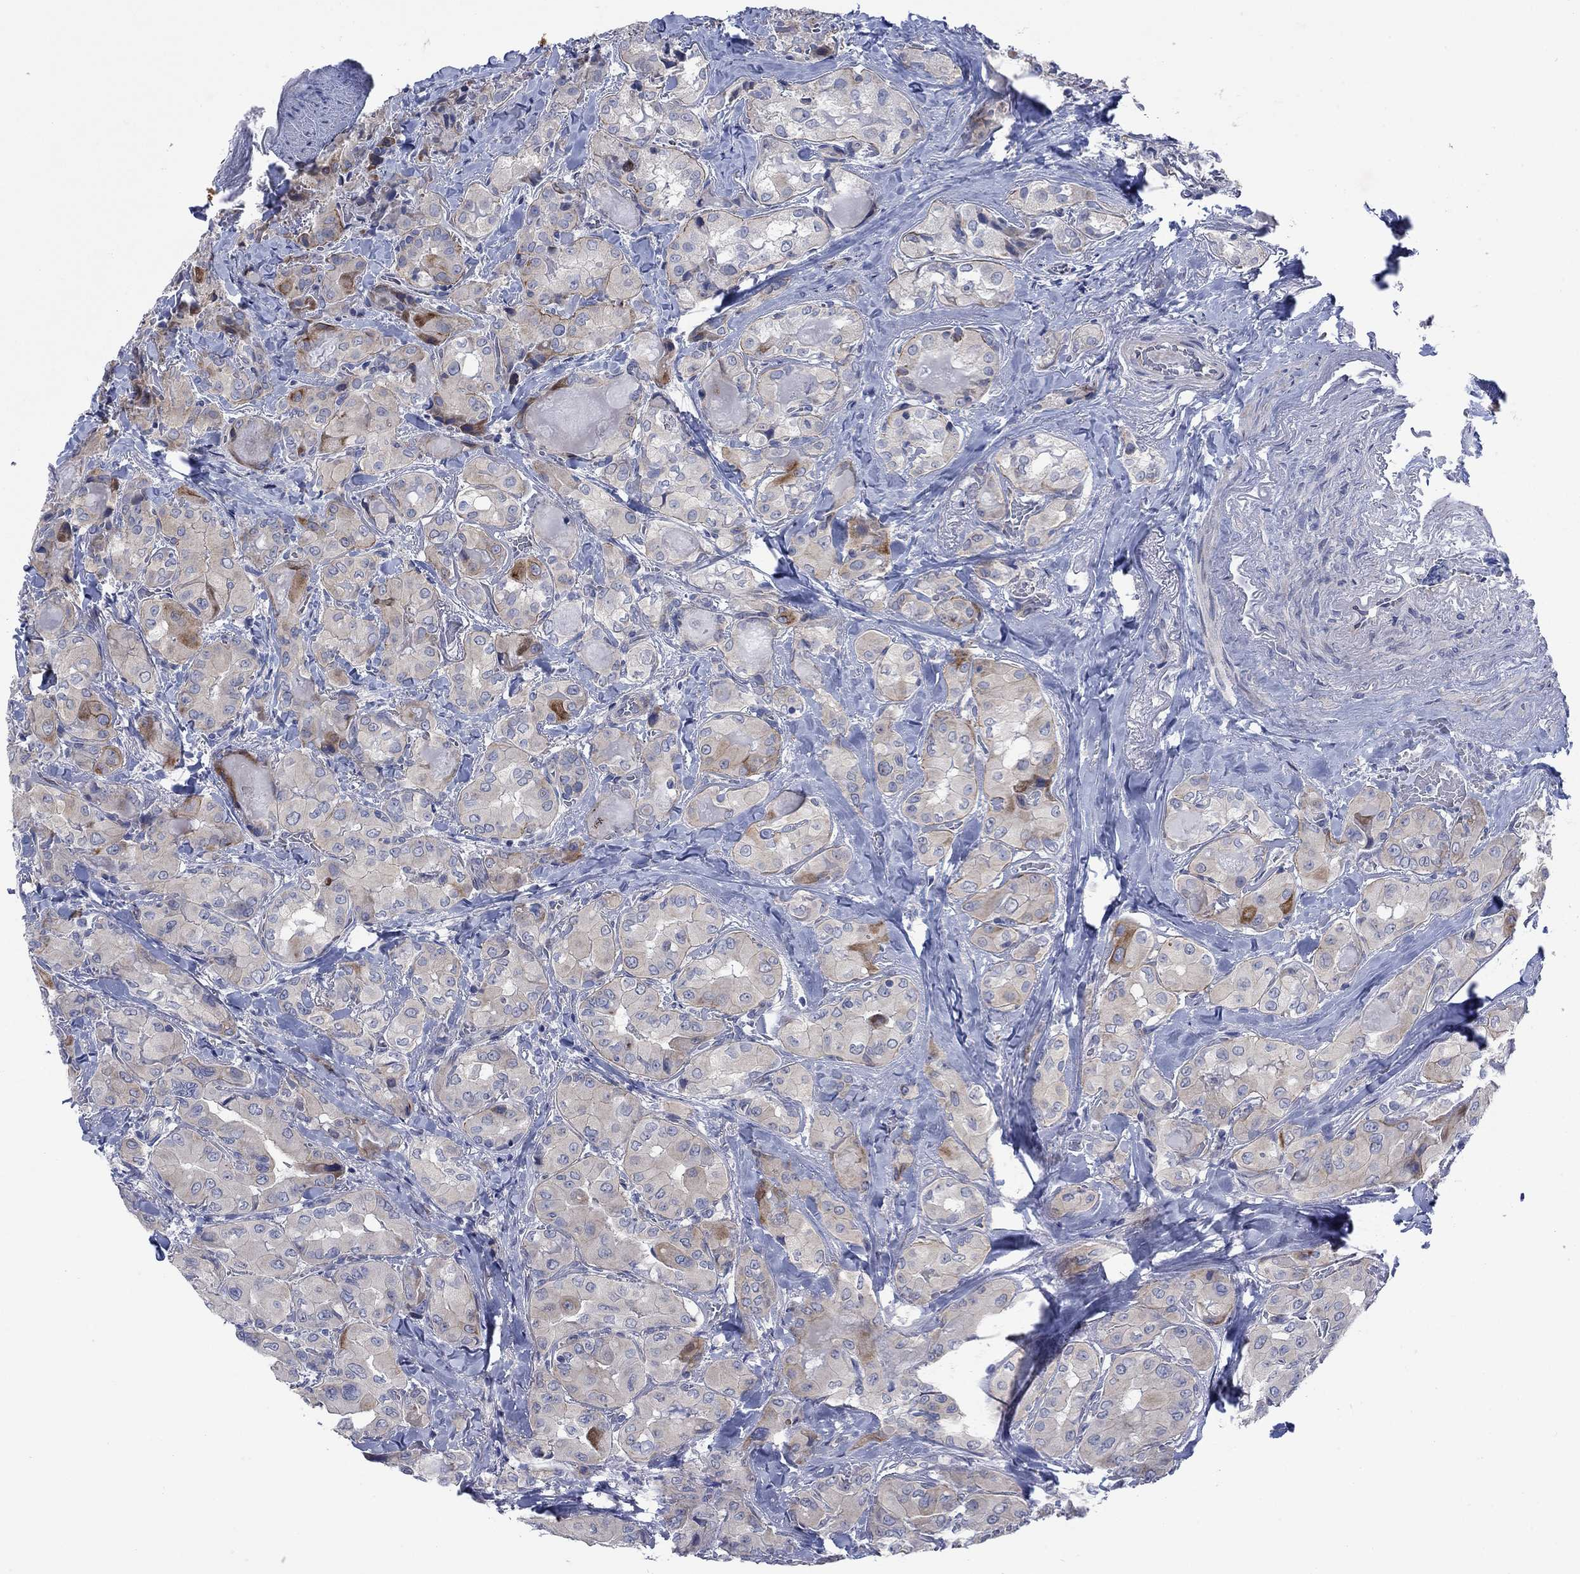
{"staining": {"intensity": "strong", "quantity": "<25%", "location": "cytoplasmic/membranous"}, "tissue": "thyroid cancer", "cell_type": "Tumor cells", "image_type": "cancer", "snomed": [{"axis": "morphology", "description": "Normal tissue, NOS"}, {"axis": "morphology", "description": "Papillary adenocarcinoma, NOS"}, {"axis": "topography", "description": "Thyroid gland"}], "caption": "Papillary adenocarcinoma (thyroid) tissue displays strong cytoplasmic/membranous staining in approximately <25% of tumor cells, visualized by immunohistochemistry. The staining was performed using DAB, with brown indicating positive protein expression. Nuclei are stained blue with hematoxylin.", "gene": "FXR1", "patient": {"sex": "female", "age": 66}}